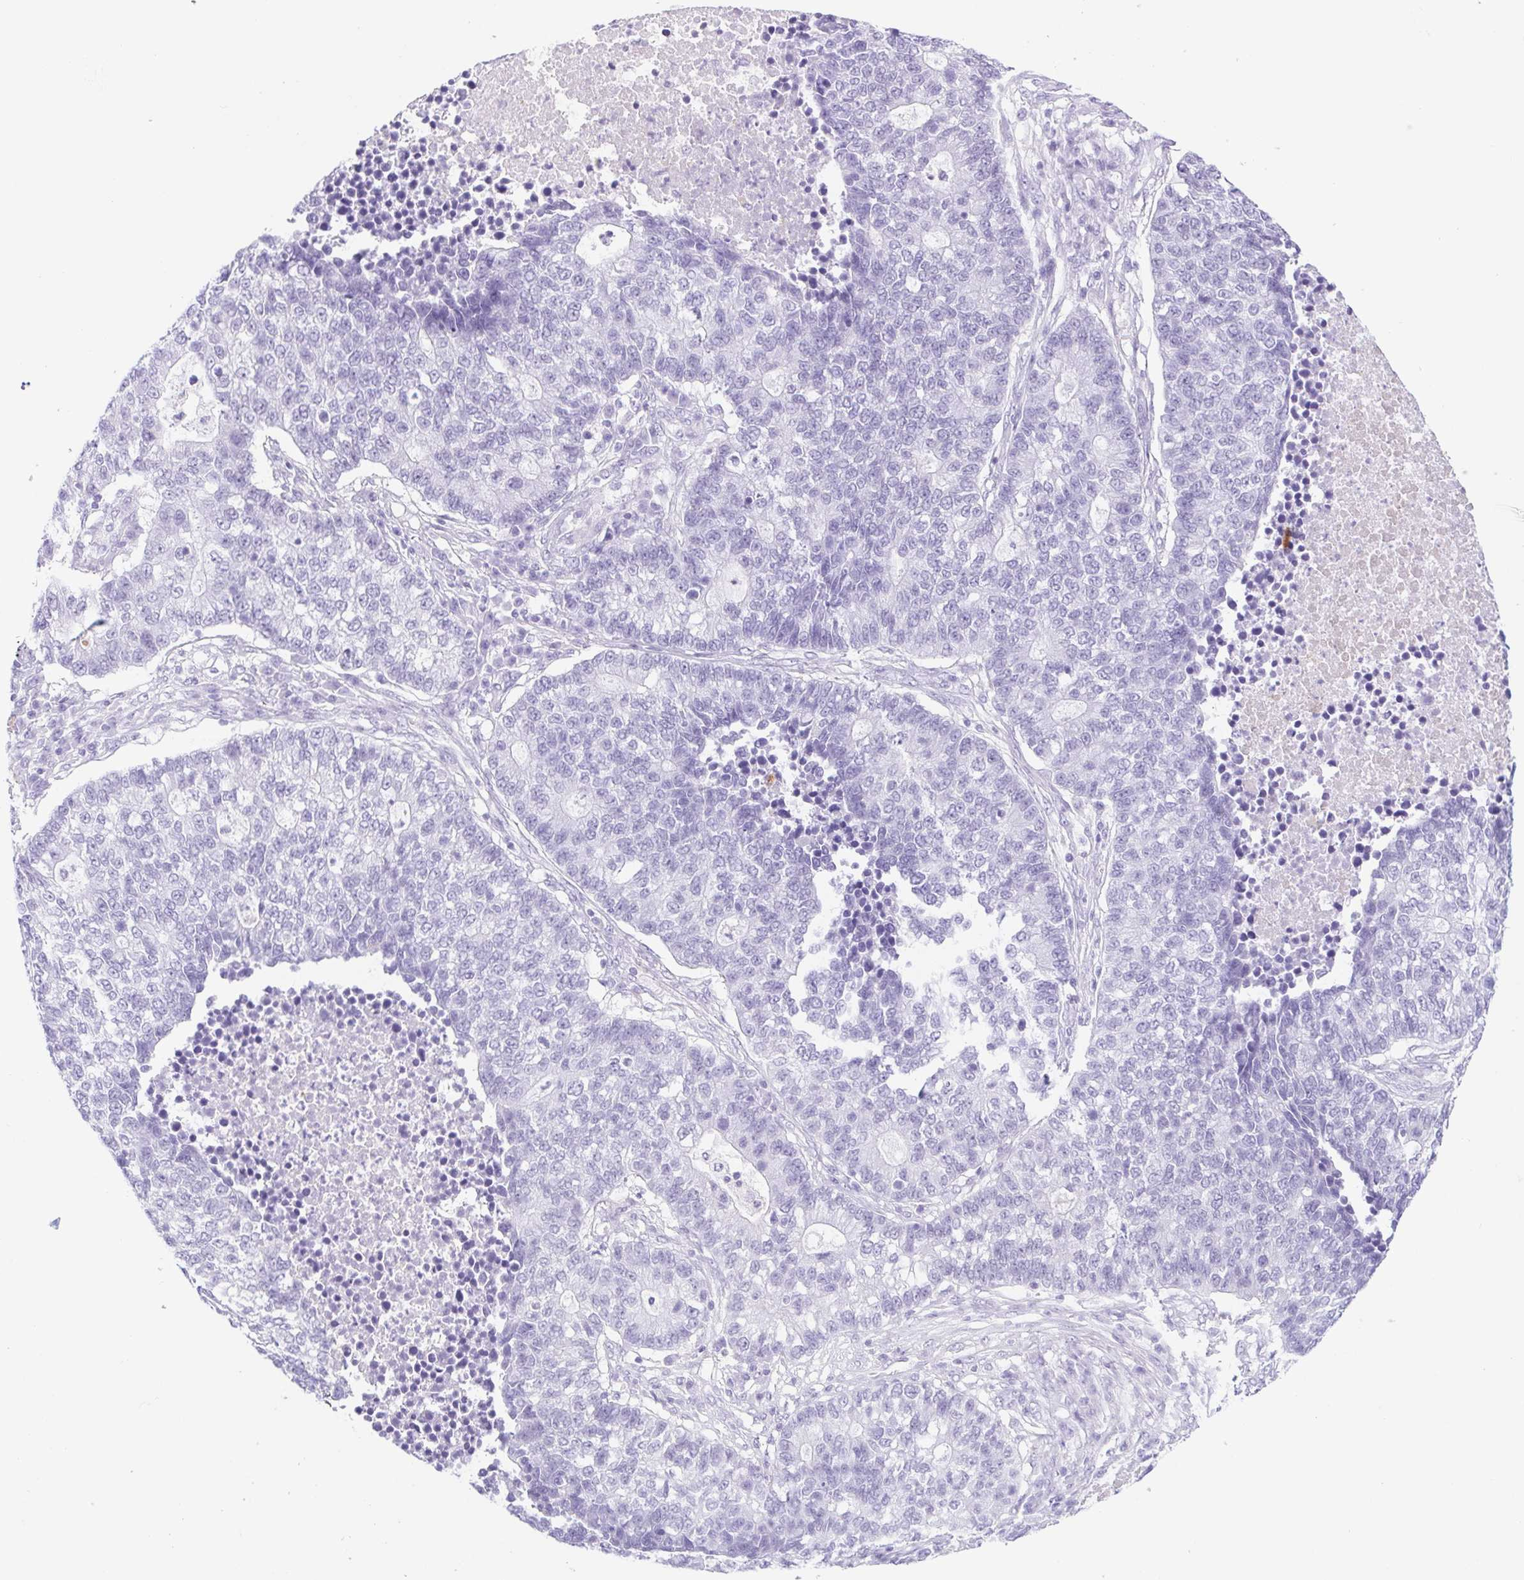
{"staining": {"intensity": "negative", "quantity": "none", "location": "none"}, "tissue": "lung cancer", "cell_type": "Tumor cells", "image_type": "cancer", "snomed": [{"axis": "morphology", "description": "Adenocarcinoma, NOS"}, {"axis": "topography", "description": "Lung"}], "caption": "A high-resolution image shows IHC staining of lung cancer, which demonstrates no significant expression in tumor cells. (Brightfield microscopy of DAB IHC at high magnification).", "gene": "CYP21A2", "patient": {"sex": "male", "age": 57}}